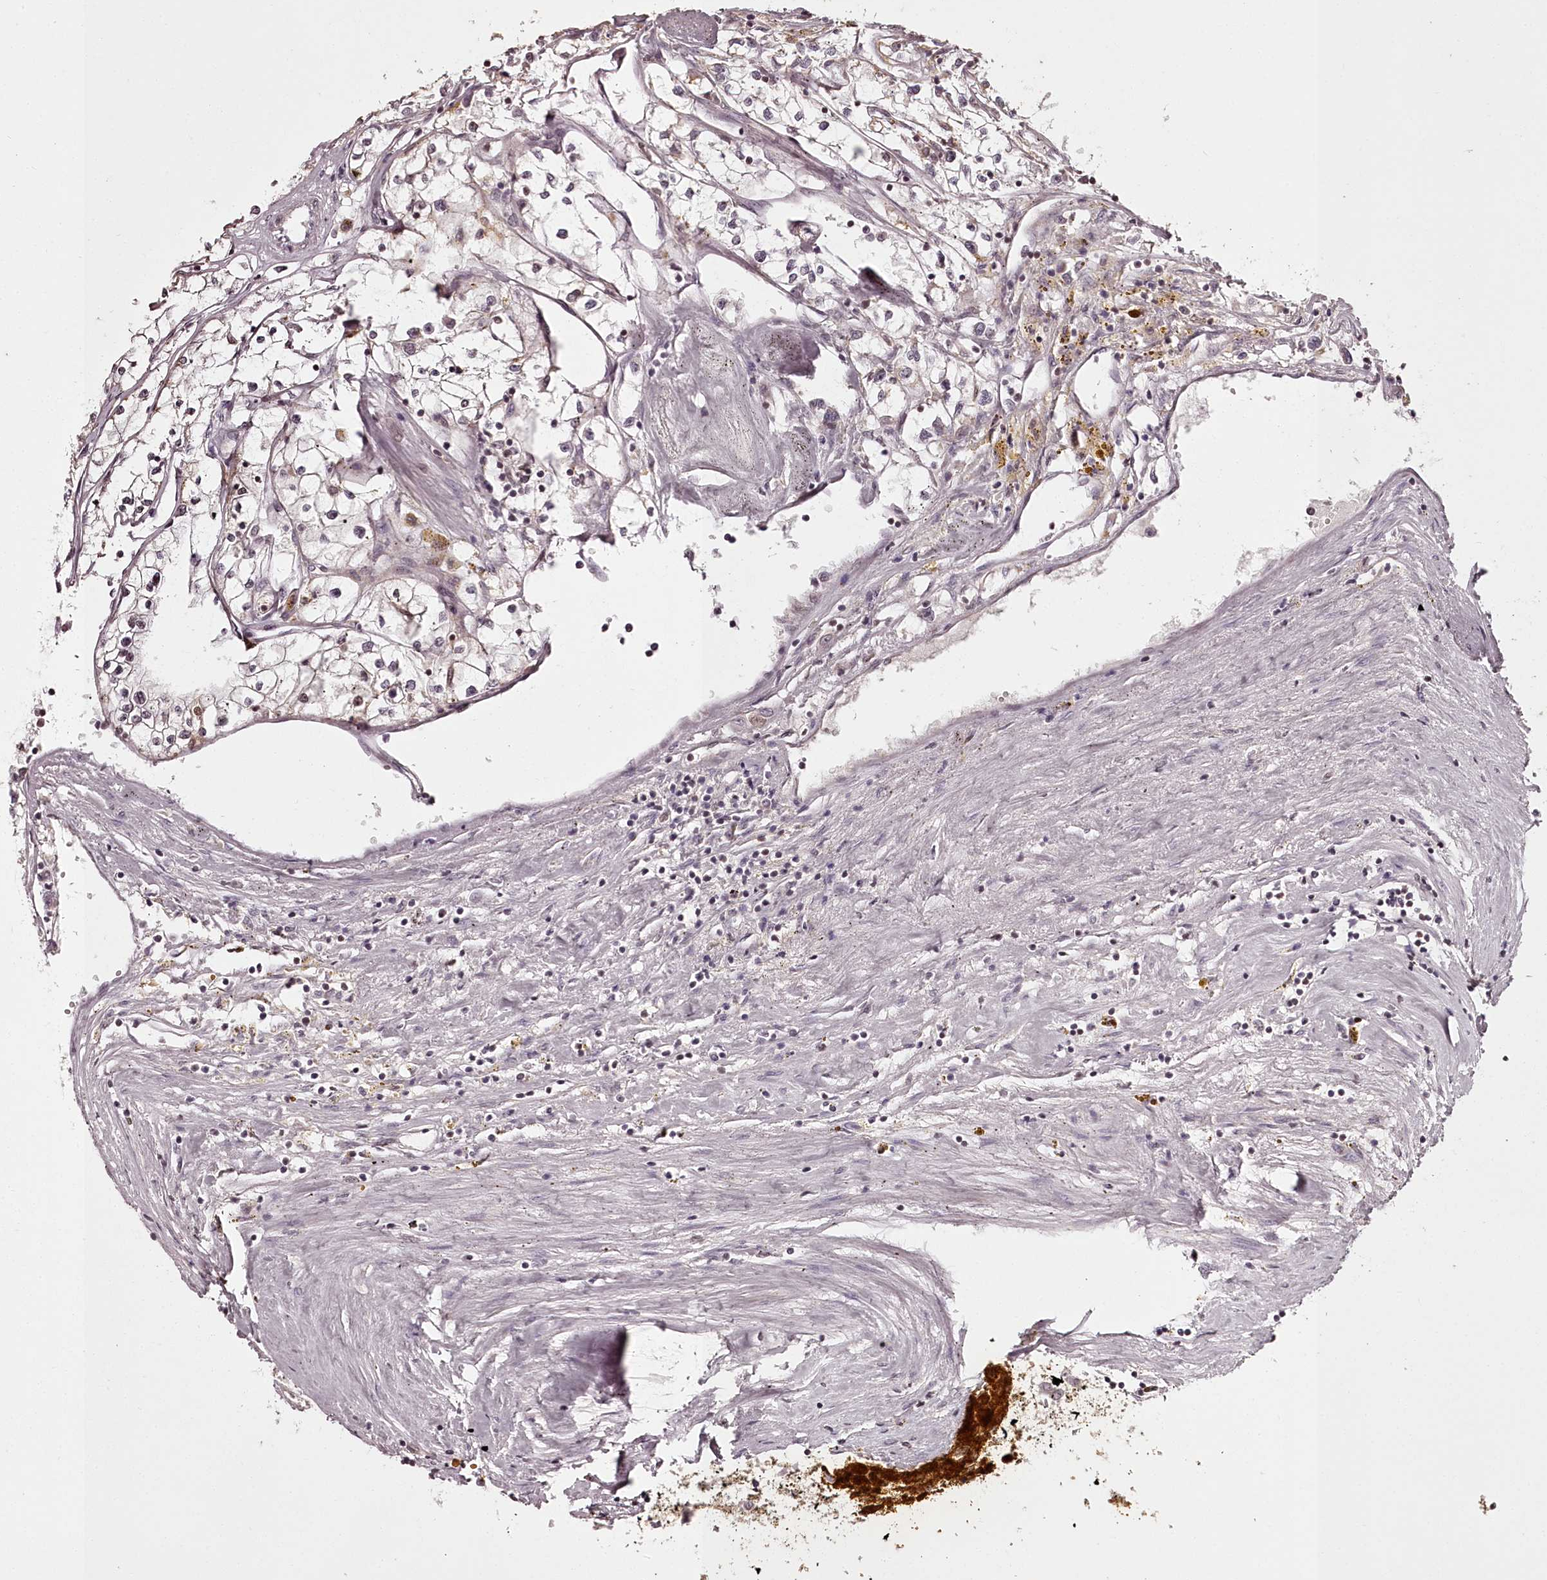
{"staining": {"intensity": "negative", "quantity": "none", "location": "none"}, "tissue": "renal cancer", "cell_type": "Tumor cells", "image_type": "cancer", "snomed": [{"axis": "morphology", "description": "Adenocarcinoma, NOS"}, {"axis": "topography", "description": "Kidney"}], "caption": "Human adenocarcinoma (renal) stained for a protein using immunohistochemistry (IHC) reveals no expression in tumor cells.", "gene": "CHCHD2", "patient": {"sex": "male", "age": 56}}